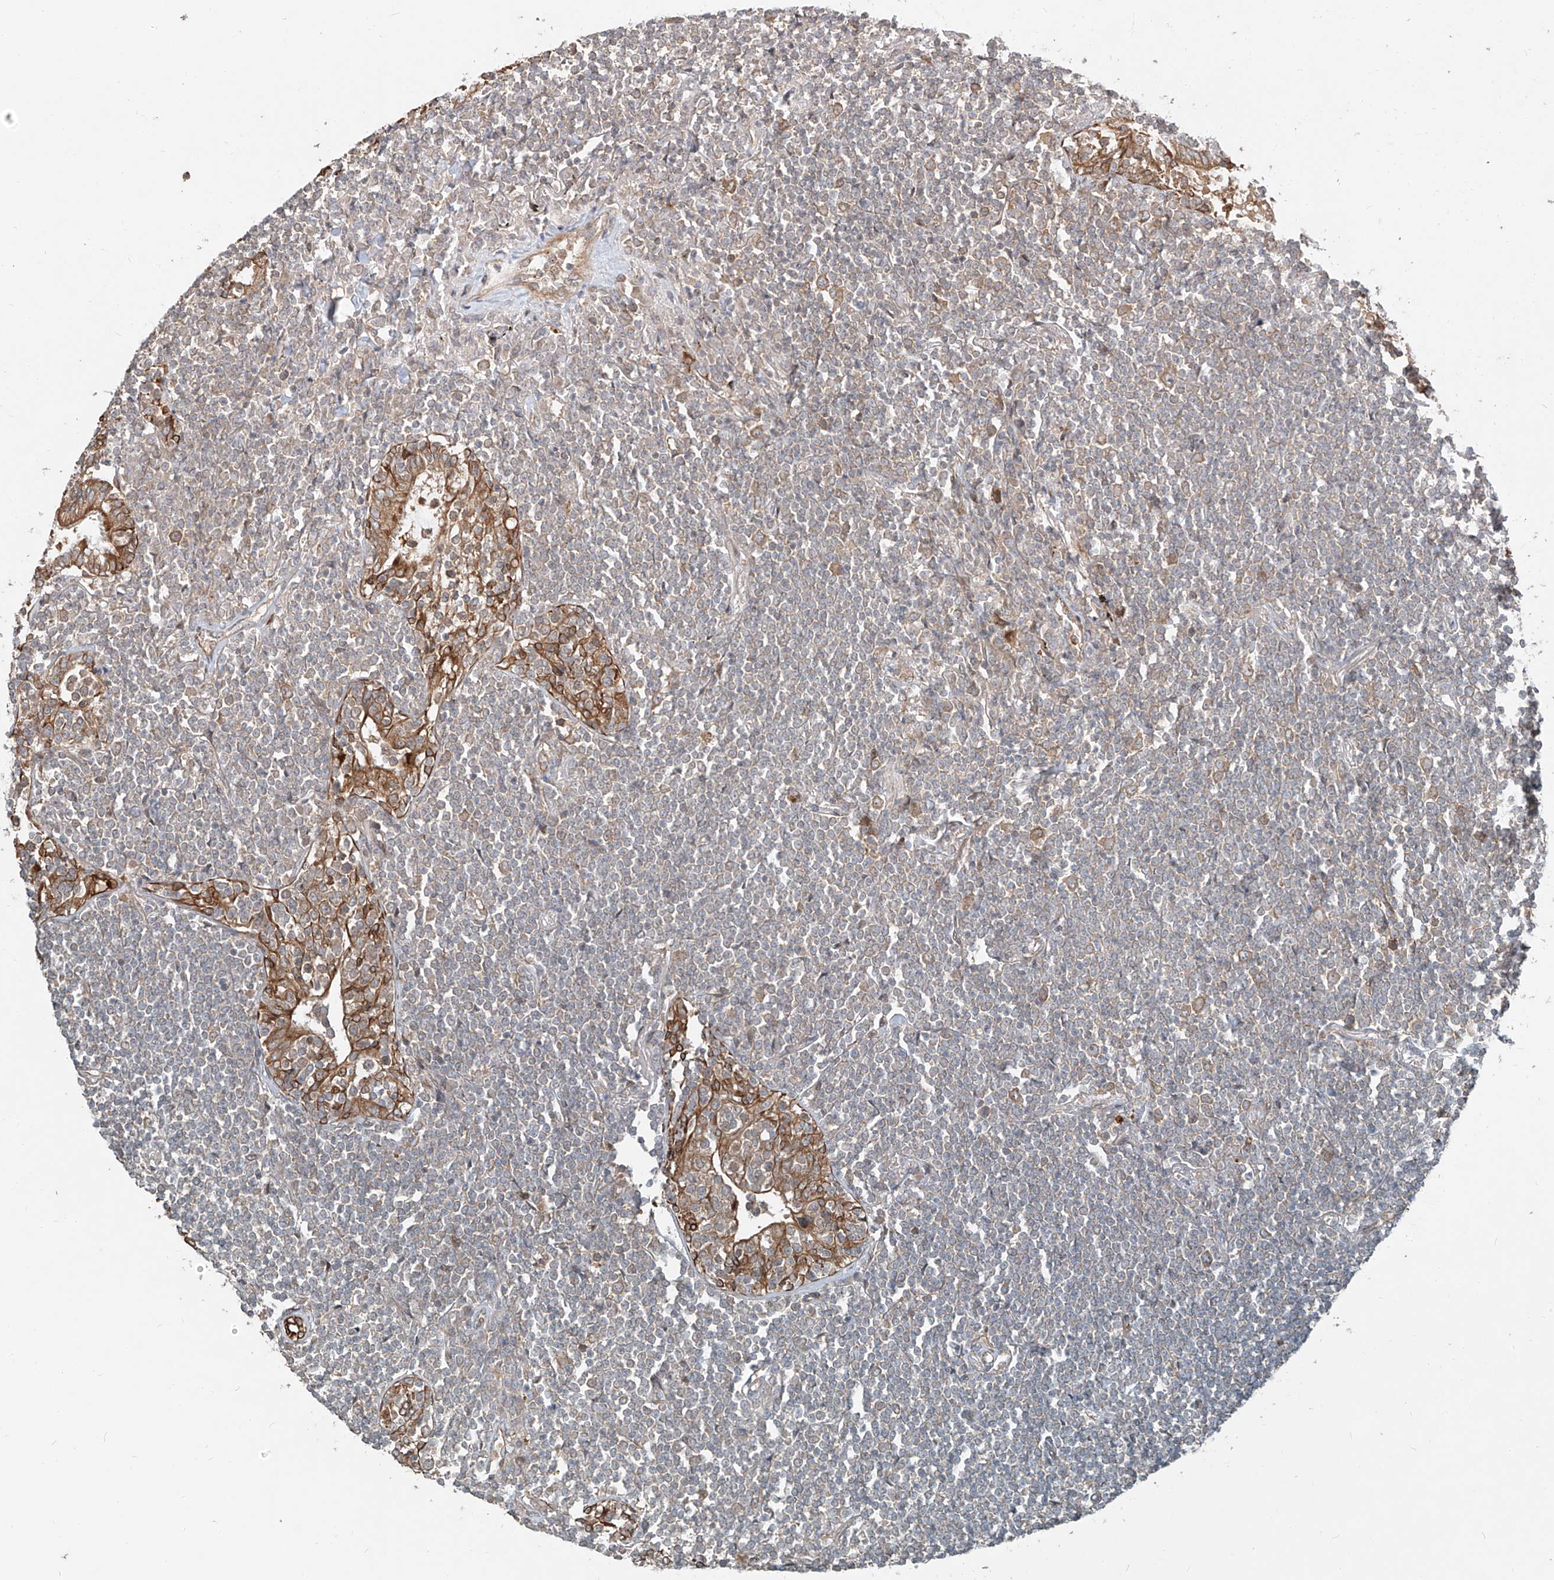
{"staining": {"intensity": "weak", "quantity": "25%-75%", "location": "cytoplasmic/membranous"}, "tissue": "lymphoma", "cell_type": "Tumor cells", "image_type": "cancer", "snomed": [{"axis": "morphology", "description": "Malignant lymphoma, non-Hodgkin's type, Low grade"}, {"axis": "topography", "description": "Lung"}], "caption": "High-magnification brightfield microscopy of lymphoma stained with DAB (3,3'-diaminobenzidine) (brown) and counterstained with hematoxylin (blue). tumor cells exhibit weak cytoplasmic/membranous positivity is present in approximately25%-75% of cells.", "gene": "CEP162", "patient": {"sex": "female", "age": 71}}